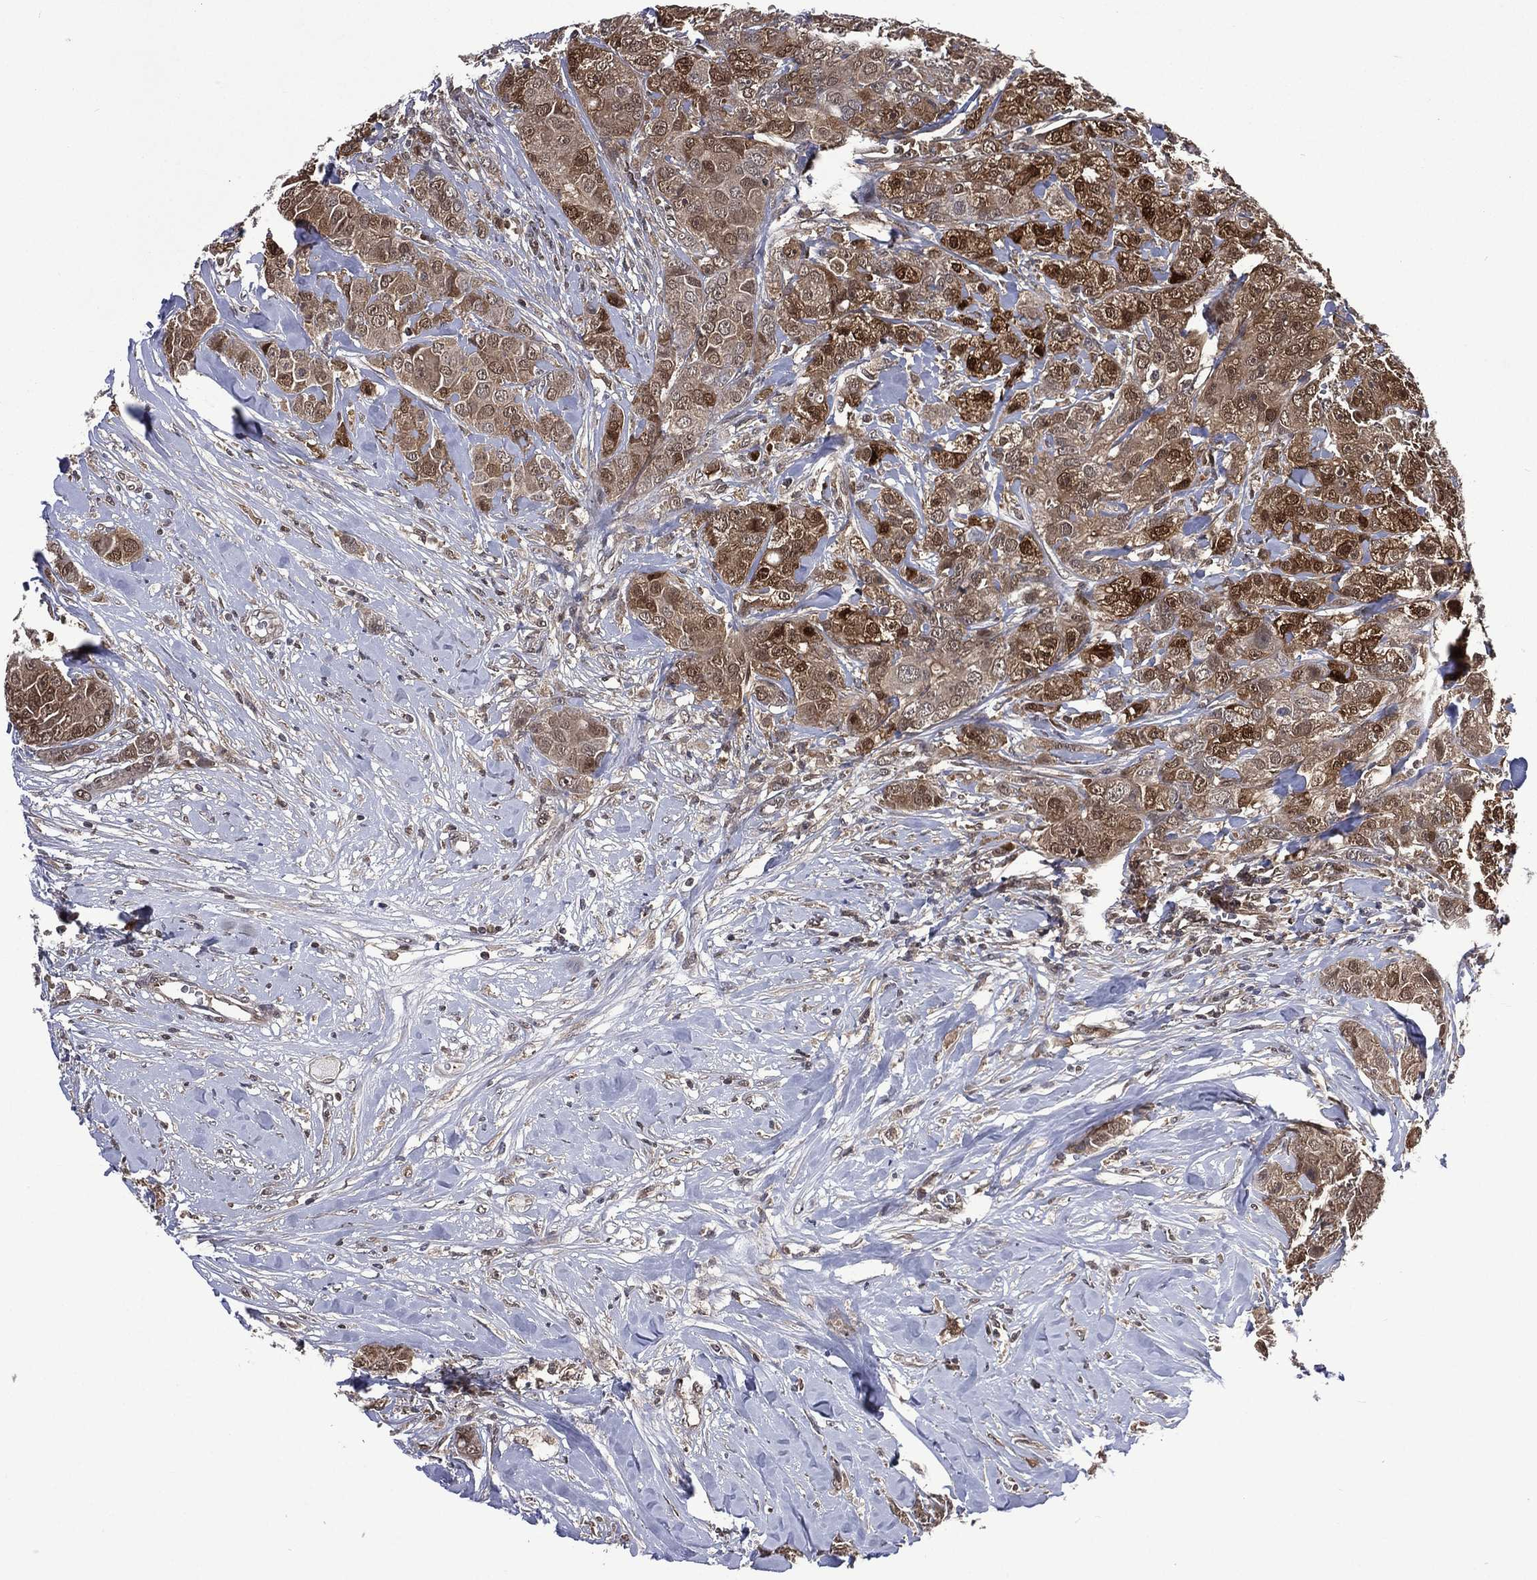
{"staining": {"intensity": "strong", "quantity": "<25%", "location": "cytoplasmic/membranous,nuclear"}, "tissue": "breast cancer", "cell_type": "Tumor cells", "image_type": "cancer", "snomed": [{"axis": "morphology", "description": "Duct carcinoma"}, {"axis": "topography", "description": "Breast"}], "caption": "Immunohistochemical staining of human breast cancer (infiltrating ductal carcinoma) exhibits strong cytoplasmic/membranous and nuclear protein staining in about <25% of tumor cells.", "gene": "MTAP", "patient": {"sex": "female", "age": 43}}